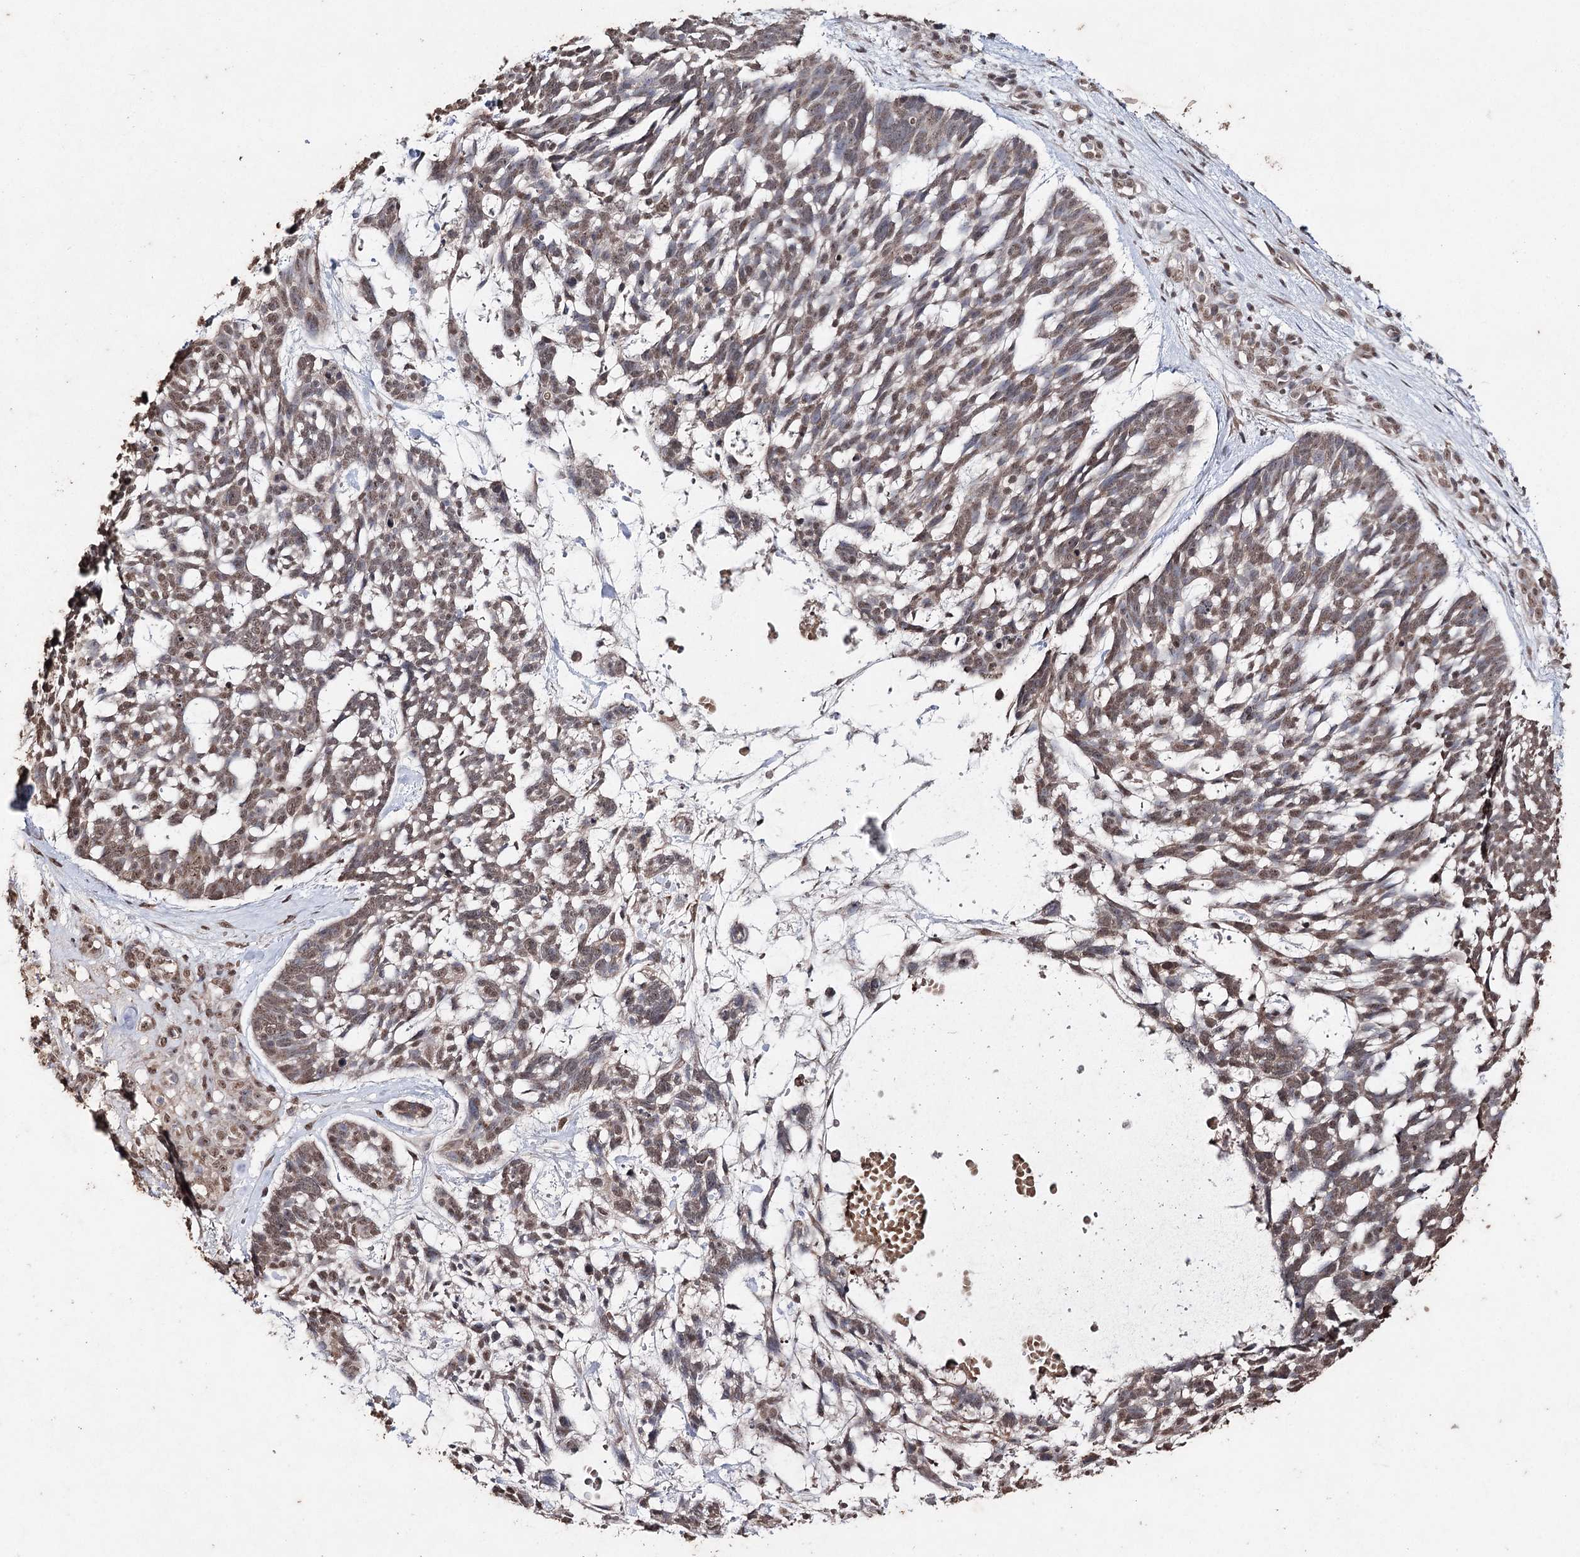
{"staining": {"intensity": "moderate", "quantity": "25%-75%", "location": "nuclear"}, "tissue": "skin cancer", "cell_type": "Tumor cells", "image_type": "cancer", "snomed": [{"axis": "morphology", "description": "Basal cell carcinoma"}, {"axis": "topography", "description": "Skin"}], "caption": "Protein expression by immunohistochemistry (IHC) reveals moderate nuclear staining in about 25%-75% of tumor cells in basal cell carcinoma (skin).", "gene": "ATG14", "patient": {"sex": "male", "age": 88}}